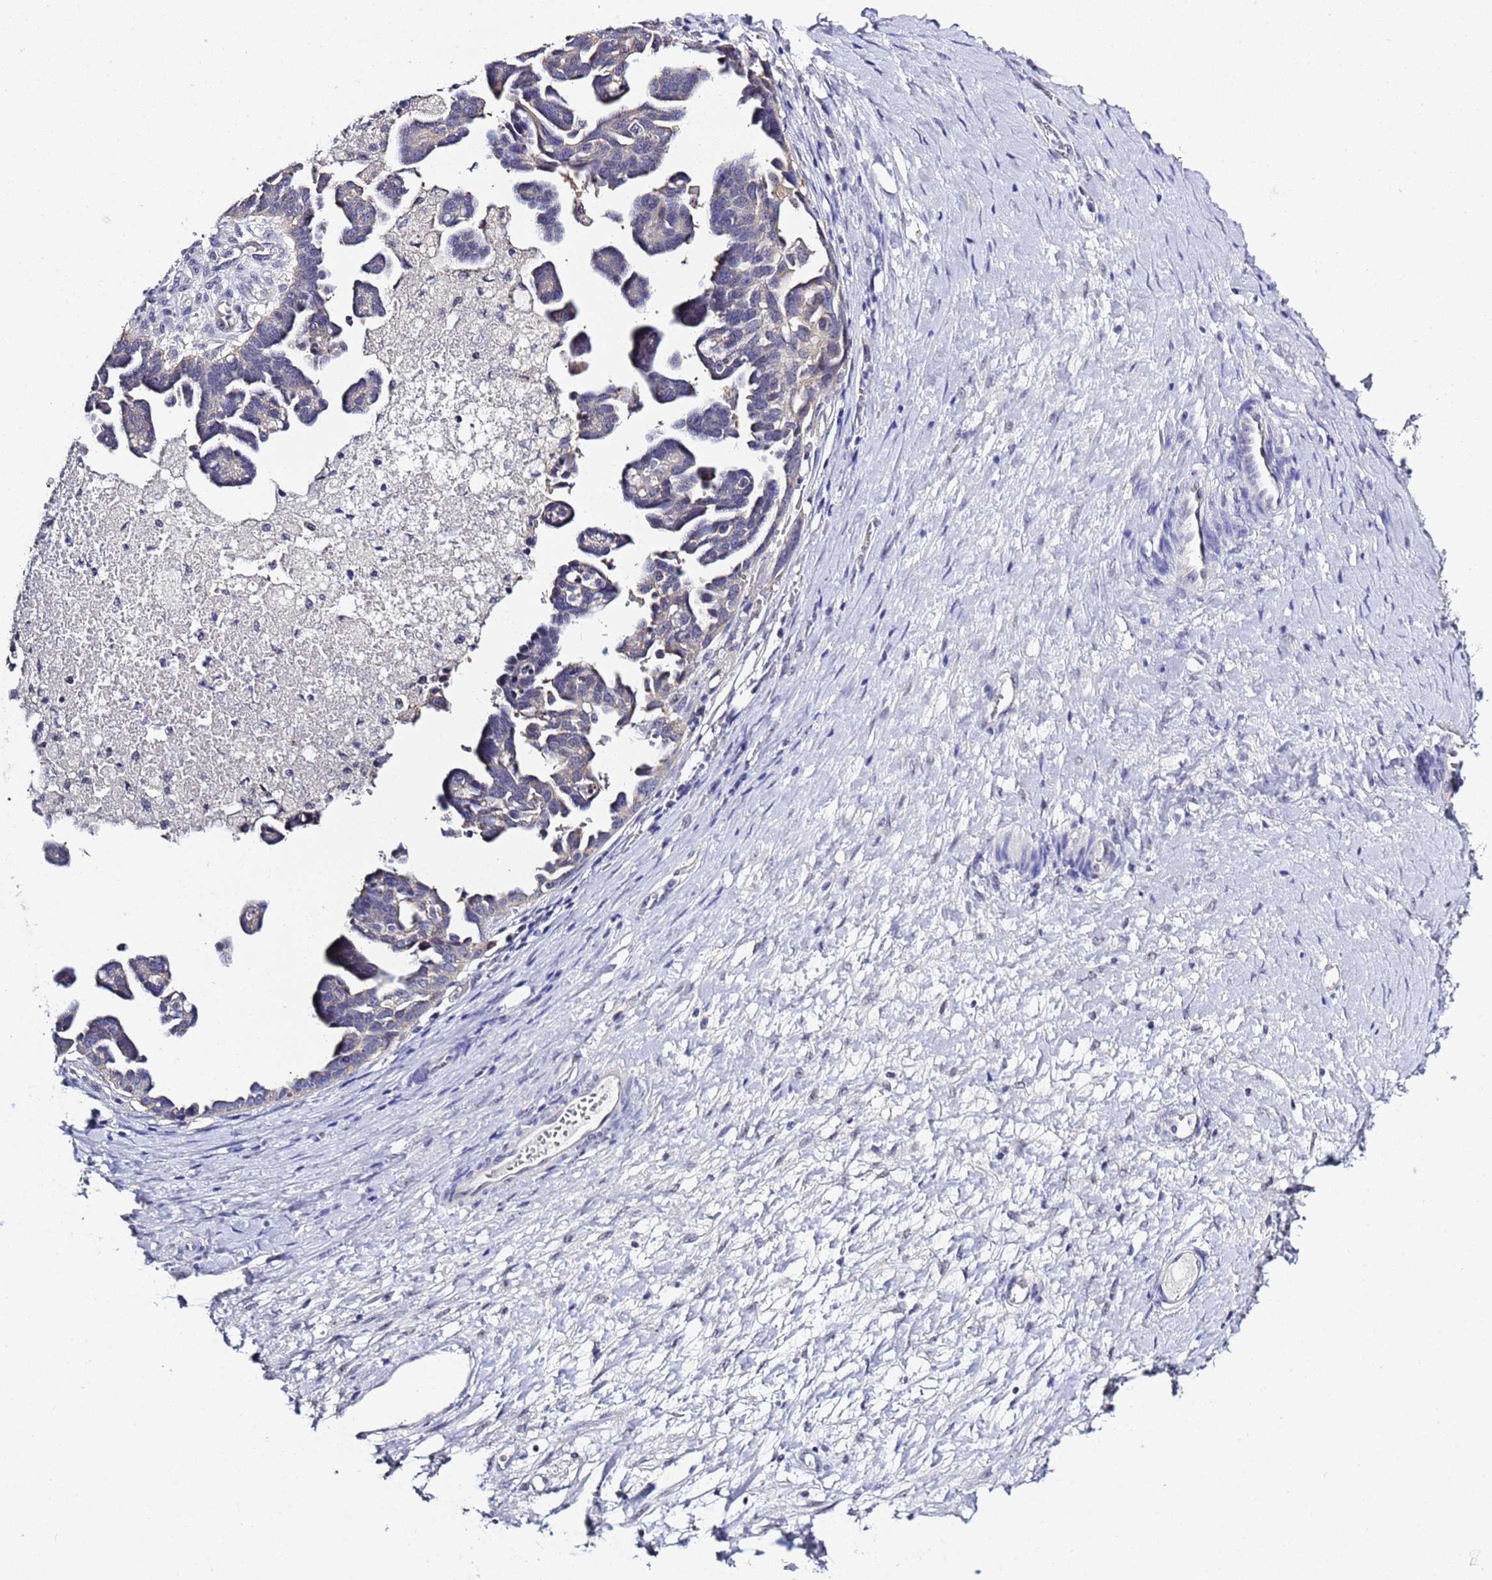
{"staining": {"intensity": "negative", "quantity": "none", "location": "none"}, "tissue": "ovarian cancer", "cell_type": "Tumor cells", "image_type": "cancer", "snomed": [{"axis": "morphology", "description": "Cystadenocarcinoma, serous, NOS"}, {"axis": "topography", "description": "Ovary"}], "caption": "This is an immunohistochemistry (IHC) photomicrograph of human ovarian cancer (serous cystadenocarcinoma). There is no staining in tumor cells.", "gene": "ACTL6B", "patient": {"sex": "female", "age": 54}}